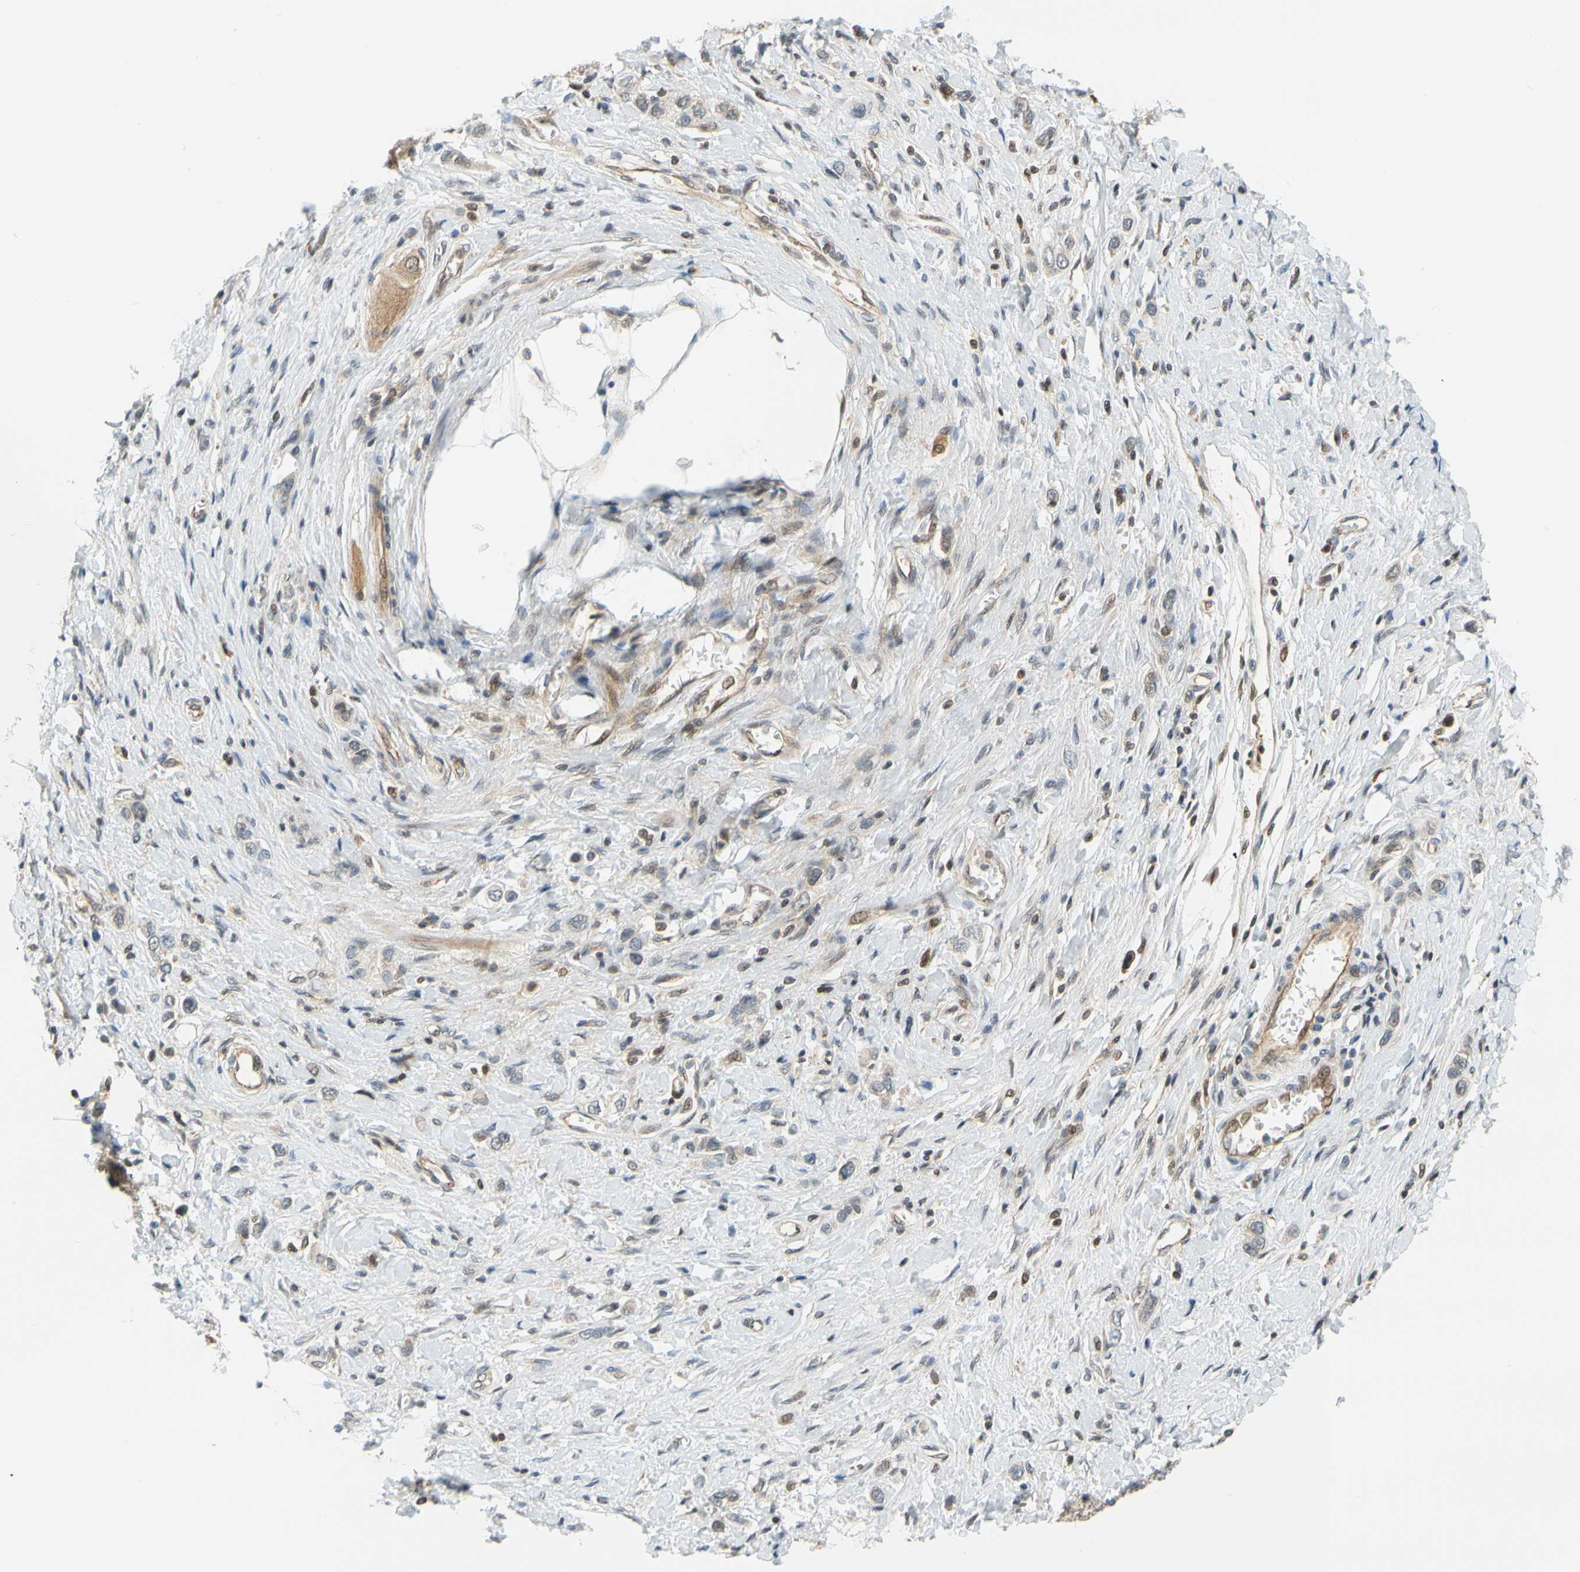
{"staining": {"intensity": "weak", "quantity": "<25%", "location": "cytoplasmic/membranous"}, "tissue": "stomach cancer", "cell_type": "Tumor cells", "image_type": "cancer", "snomed": [{"axis": "morphology", "description": "Normal tissue, NOS"}, {"axis": "morphology", "description": "Adenocarcinoma, NOS"}, {"axis": "topography", "description": "Stomach, upper"}, {"axis": "topography", "description": "Stomach"}], "caption": "Tumor cells show no significant protein staining in stomach cancer (adenocarcinoma).", "gene": "MAPK9", "patient": {"sex": "female", "age": 65}}